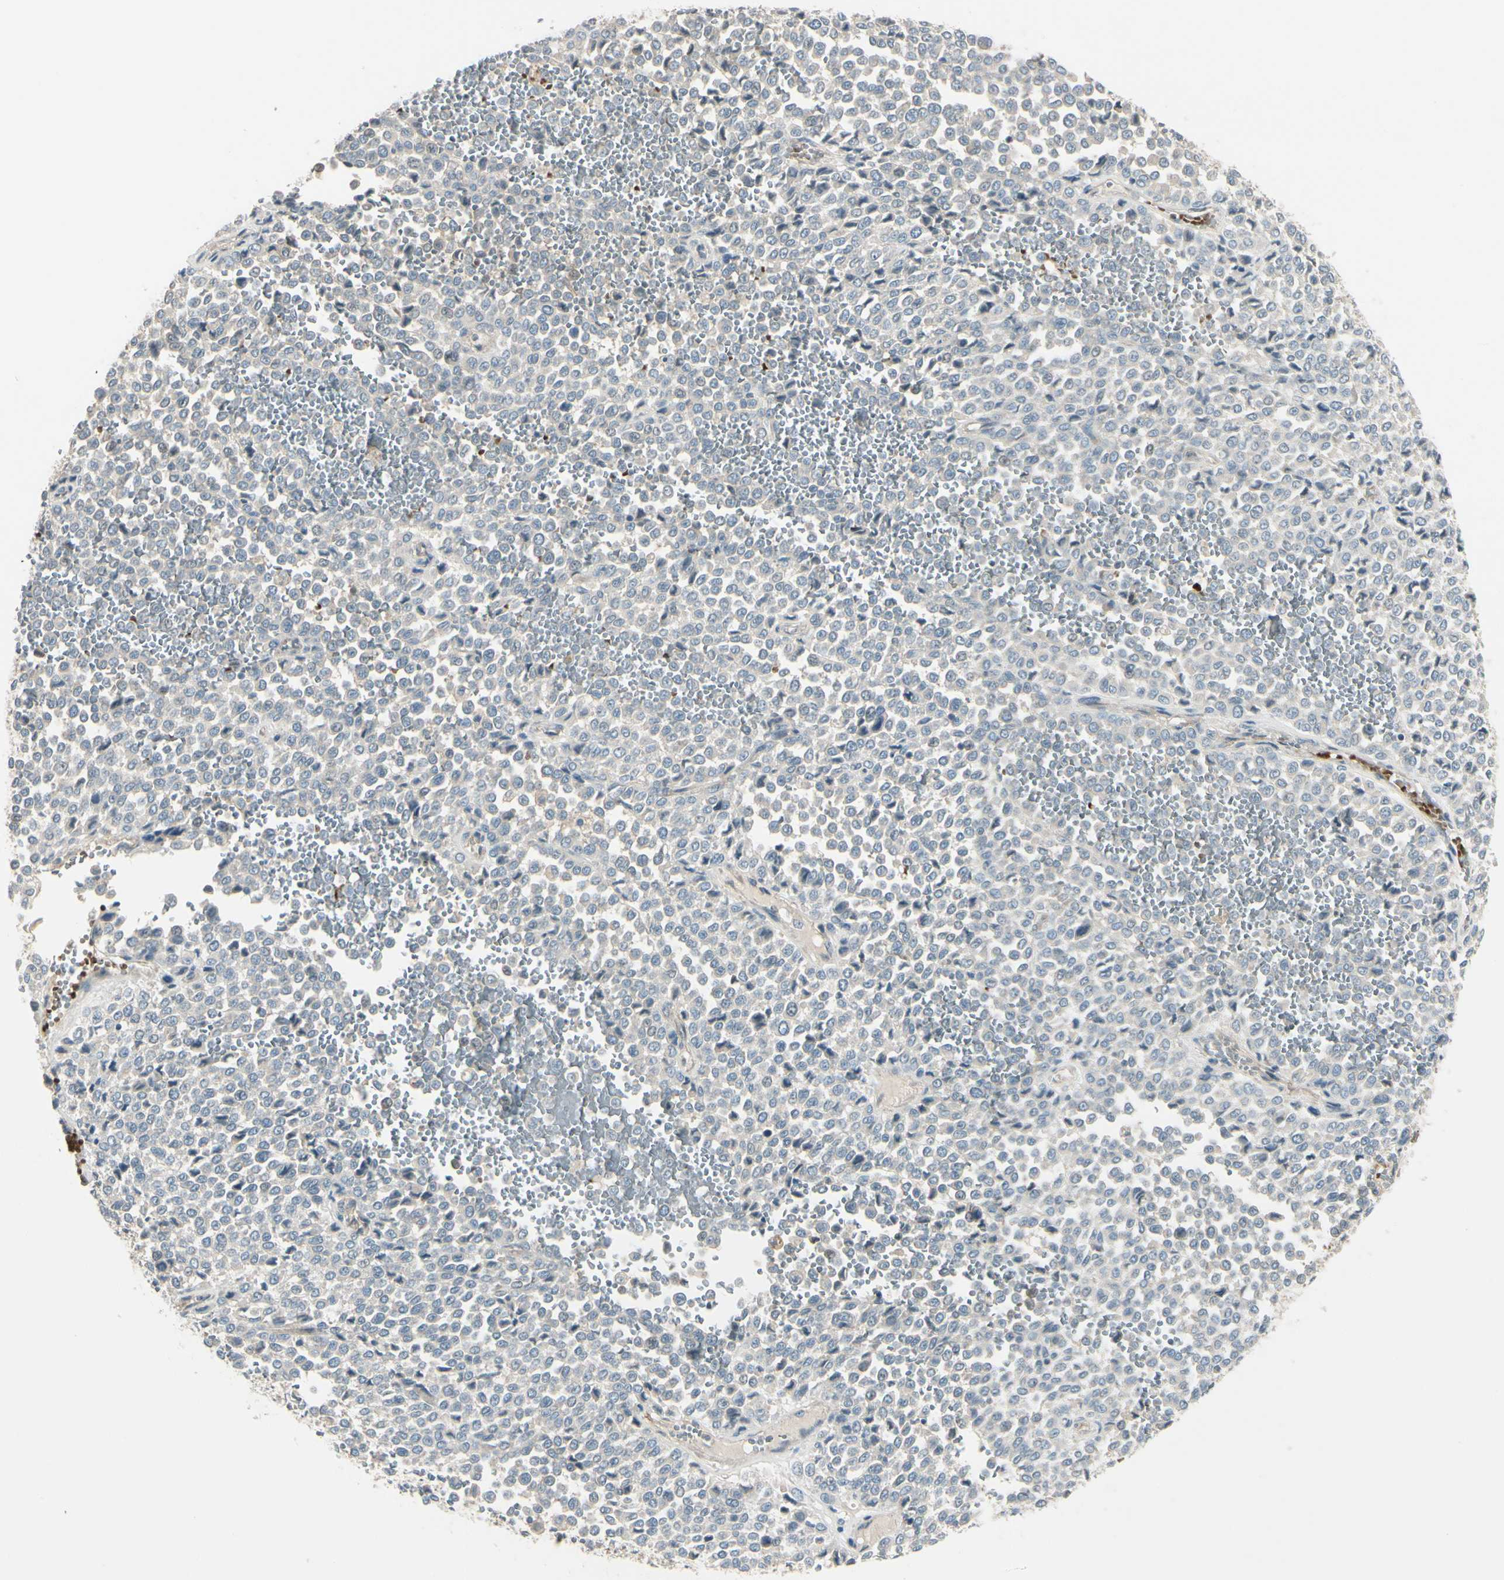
{"staining": {"intensity": "negative", "quantity": "none", "location": "none"}, "tissue": "melanoma", "cell_type": "Tumor cells", "image_type": "cancer", "snomed": [{"axis": "morphology", "description": "Malignant melanoma, Metastatic site"}, {"axis": "topography", "description": "Pancreas"}], "caption": "Immunohistochemical staining of human malignant melanoma (metastatic site) reveals no significant expression in tumor cells.", "gene": "PPP3CB", "patient": {"sex": "female", "age": 30}}